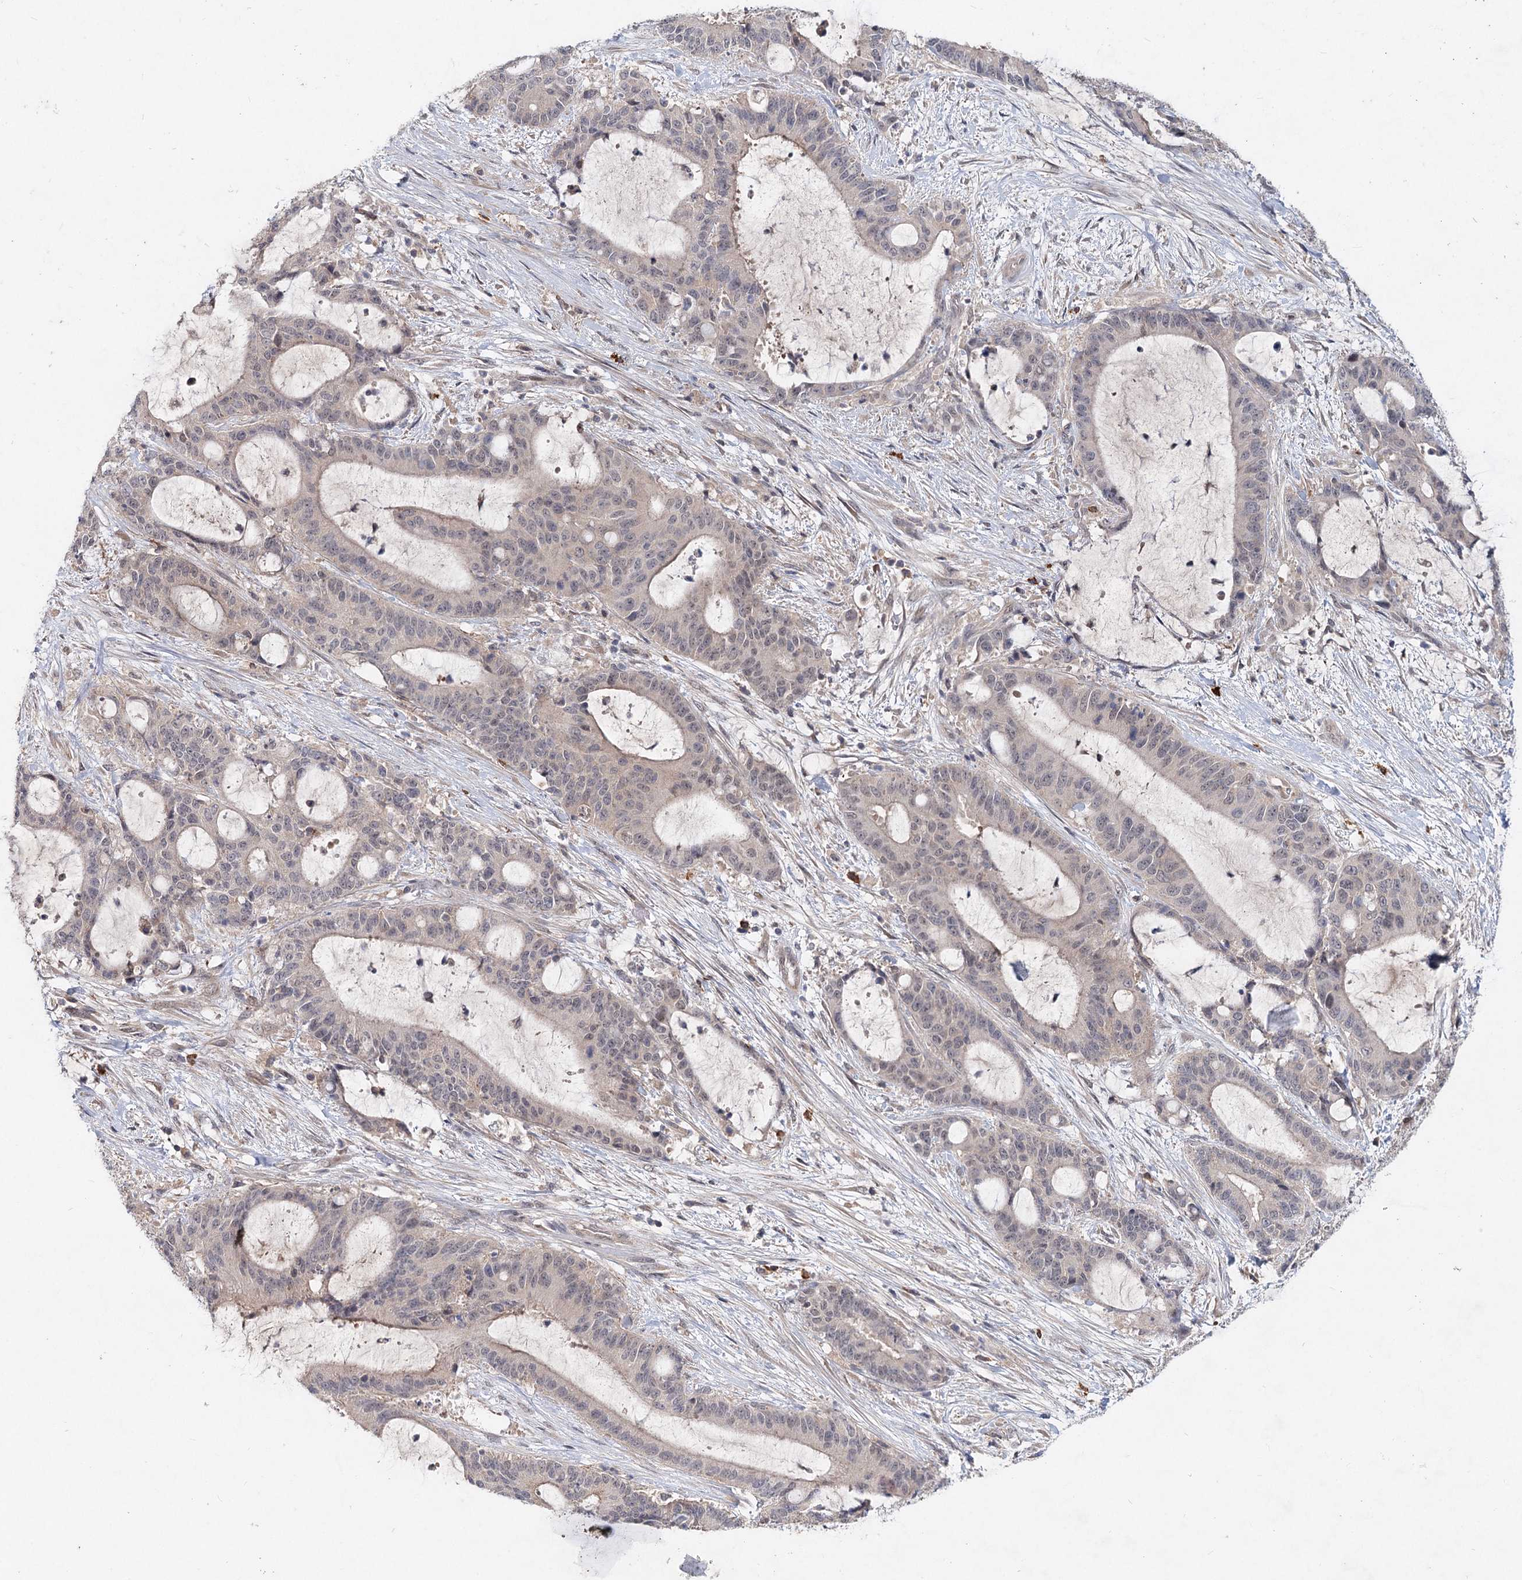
{"staining": {"intensity": "negative", "quantity": "none", "location": "none"}, "tissue": "liver cancer", "cell_type": "Tumor cells", "image_type": "cancer", "snomed": [{"axis": "morphology", "description": "Normal tissue, NOS"}, {"axis": "morphology", "description": "Cholangiocarcinoma"}, {"axis": "topography", "description": "Liver"}, {"axis": "topography", "description": "Peripheral nerve tissue"}], "caption": "This is a micrograph of IHC staining of liver cancer (cholangiocarcinoma), which shows no expression in tumor cells.", "gene": "AP3B1", "patient": {"sex": "female", "age": 73}}